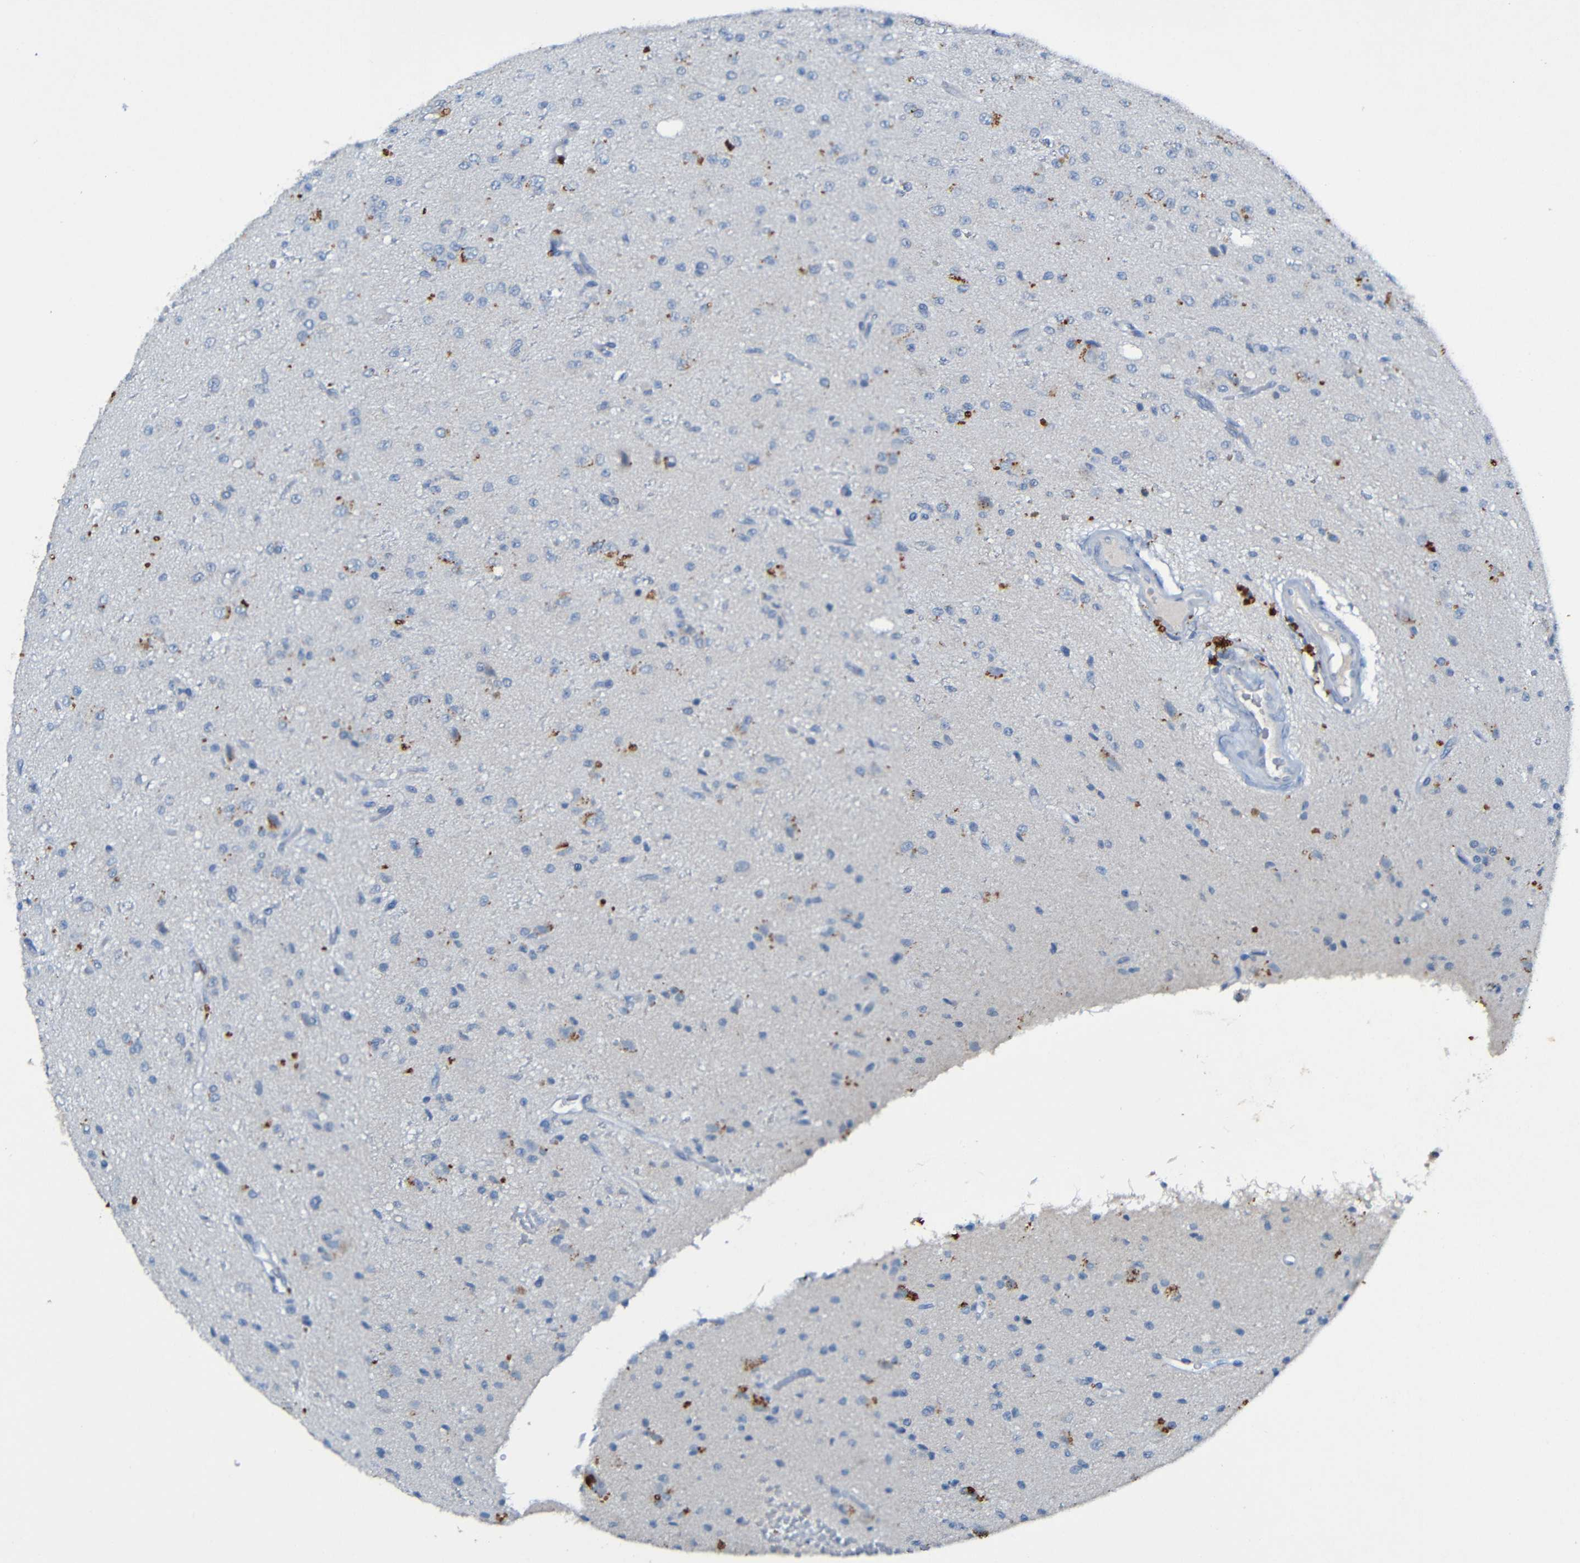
{"staining": {"intensity": "negative", "quantity": "none", "location": "none"}, "tissue": "glioma", "cell_type": "Tumor cells", "image_type": "cancer", "snomed": [{"axis": "morphology", "description": "Glioma, malignant, High grade"}, {"axis": "topography", "description": "pancreas cauda"}], "caption": "This is a image of immunohistochemistry (IHC) staining of malignant glioma (high-grade), which shows no positivity in tumor cells. (DAB immunohistochemistry (IHC), high magnification).", "gene": "LRRC70", "patient": {"sex": "male", "age": 60}}